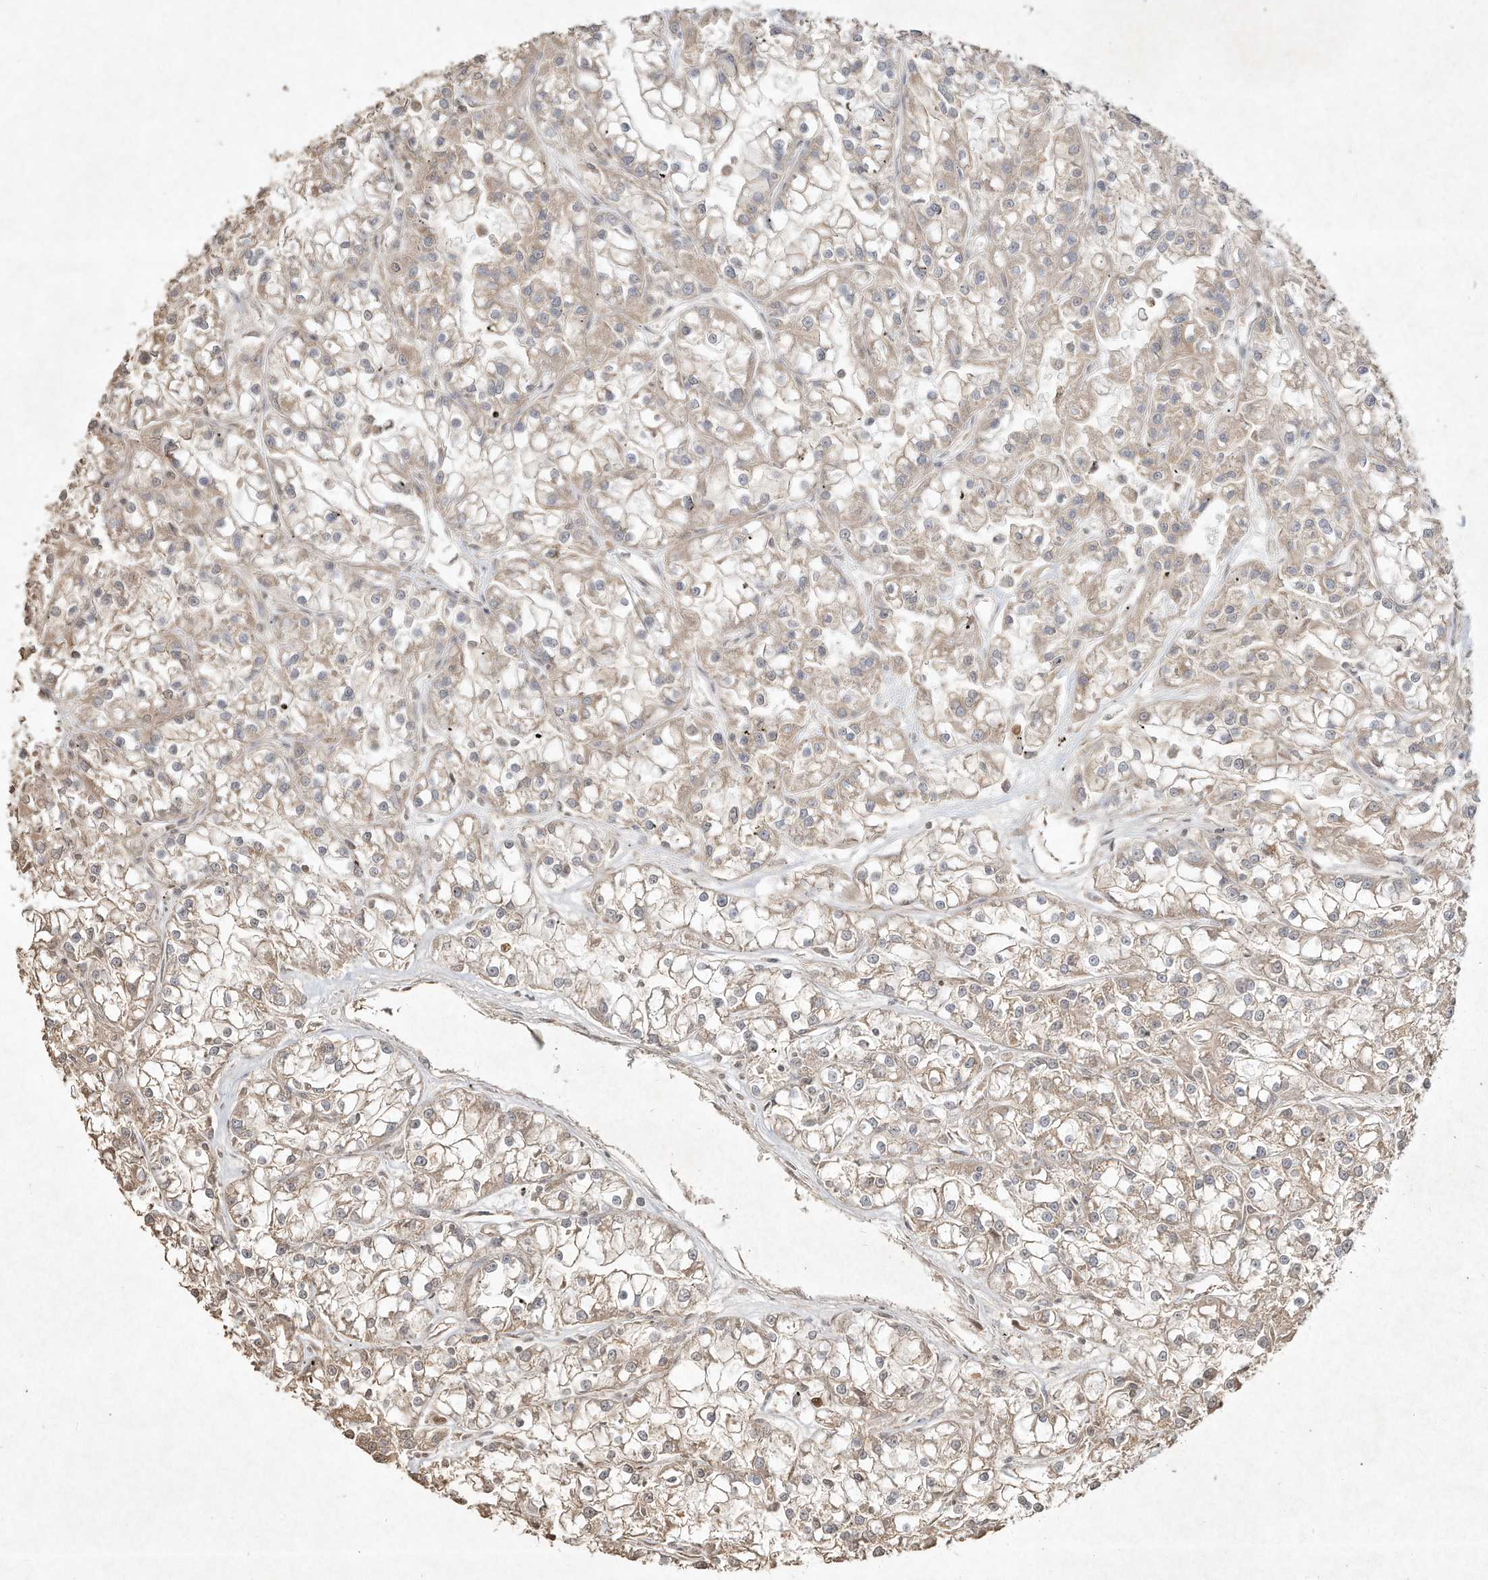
{"staining": {"intensity": "weak", "quantity": "25%-75%", "location": "cytoplasmic/membranous"}, "tissue": "renal cancer", "cell_type": "Tumor cells", "image_type": "cancer", "snomed": [{"axis": "morphology", "description": "Adenocarcinoma, NOS"}, {"axis": "topography", "description": "Kidney"}], "caption": "This is a histology image of immunohistochemistry staining of renal cancer (adenocarcinoma), which shows weak expression in the cytoplasmic/membranous of tumor cells.", "gene": "DYNC1I2", "patient": {"sex": "female", "age": 52}}